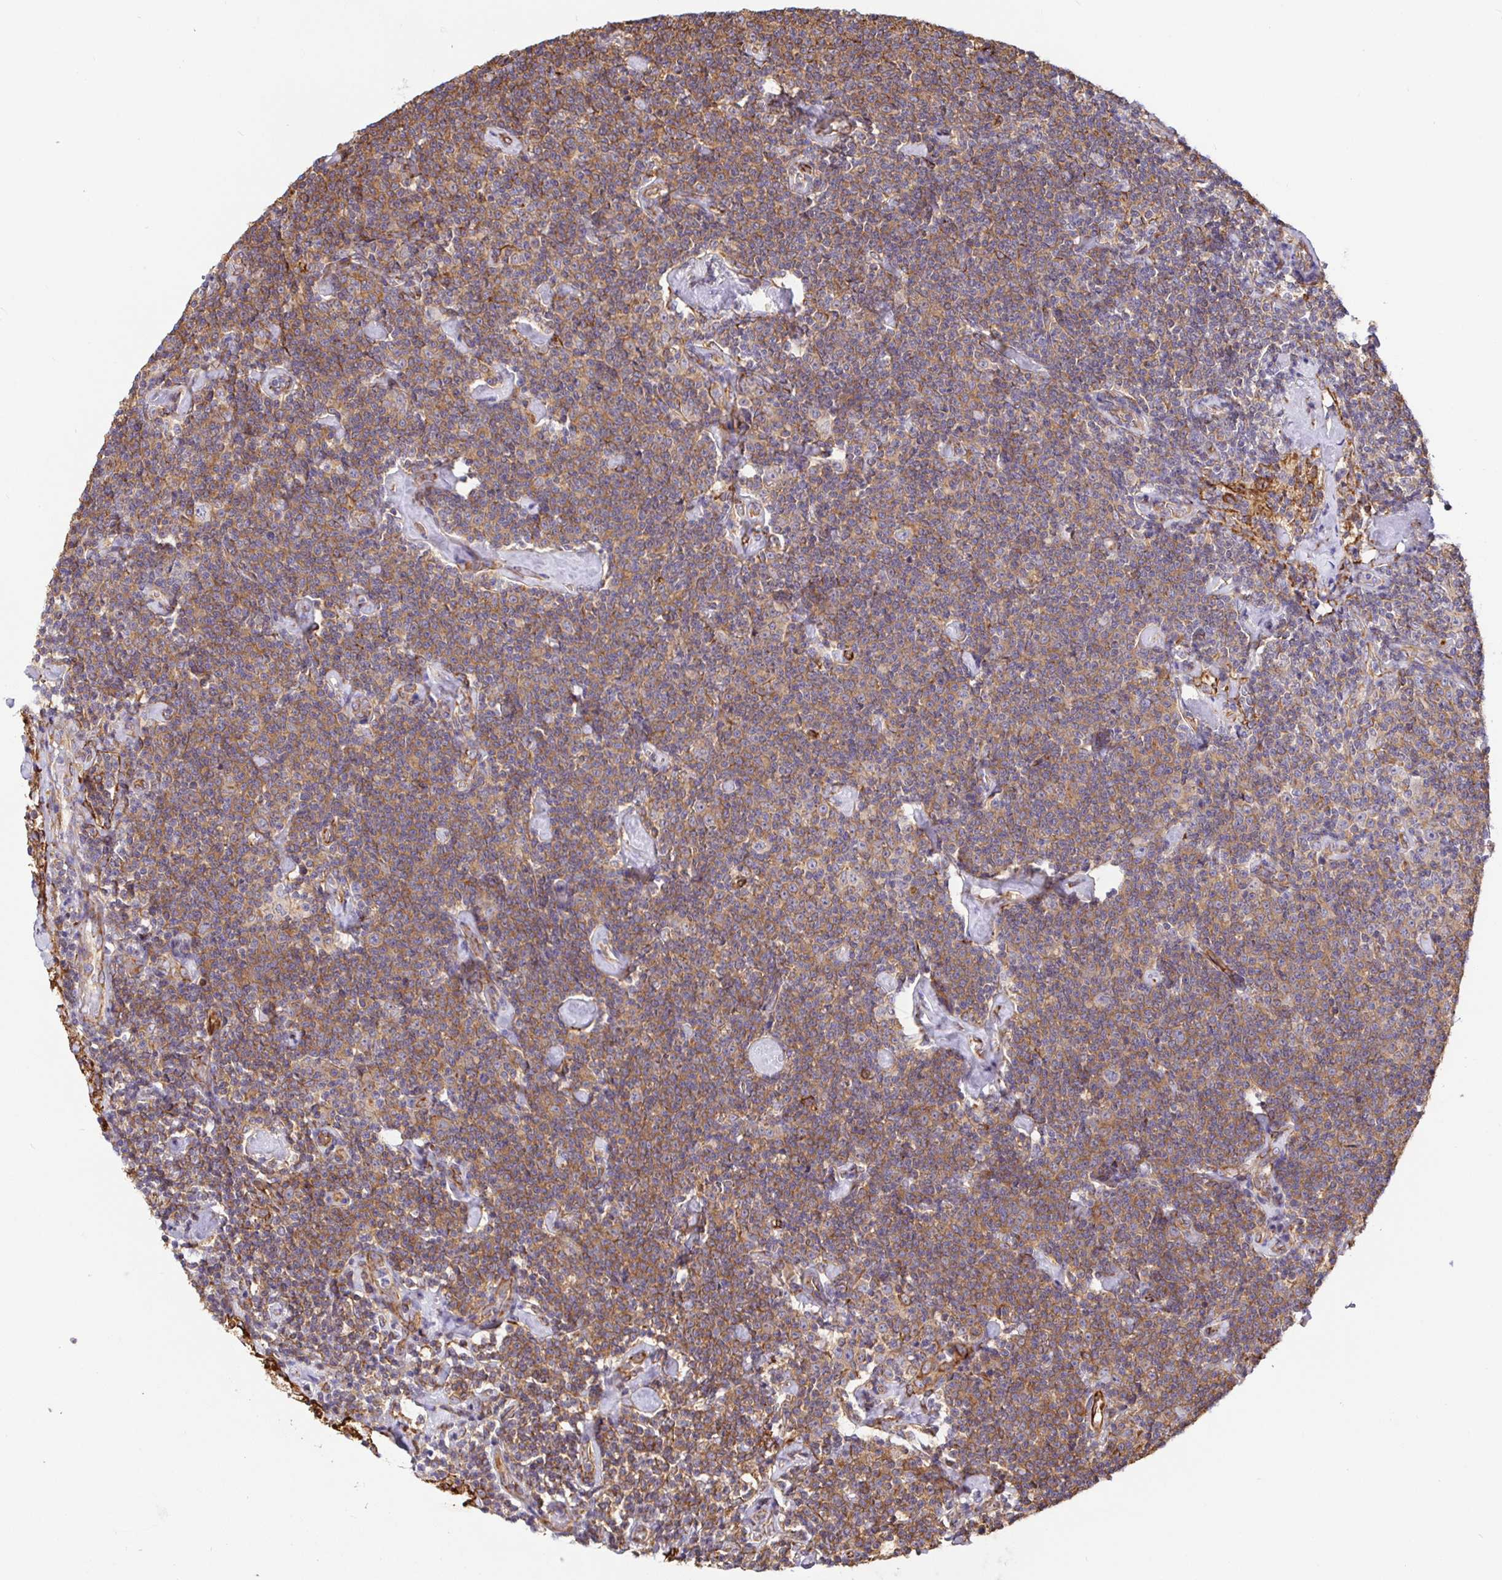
{"staining": {"intensity": "moderate", "quantity": ">75%", "location": "cytoplasmic/membranous"}, "tissue": "lymphoma", "cell_type": "Tumor cells", "image_type": "cancer", "snomed": [{"axis": "morphology", "description": "Malignant lymphoma, non-Hodgkin's type, Low grade"}, {"axis": "topography", "description": "Lymph node"}], "caption": "The immunohistochemical stain highlights moderate cytoplasmic/membranous expression in tumor cells of lymphoma tissue.", "gene": "MAOA", "patient": {"sex": "male", "age": 81}}